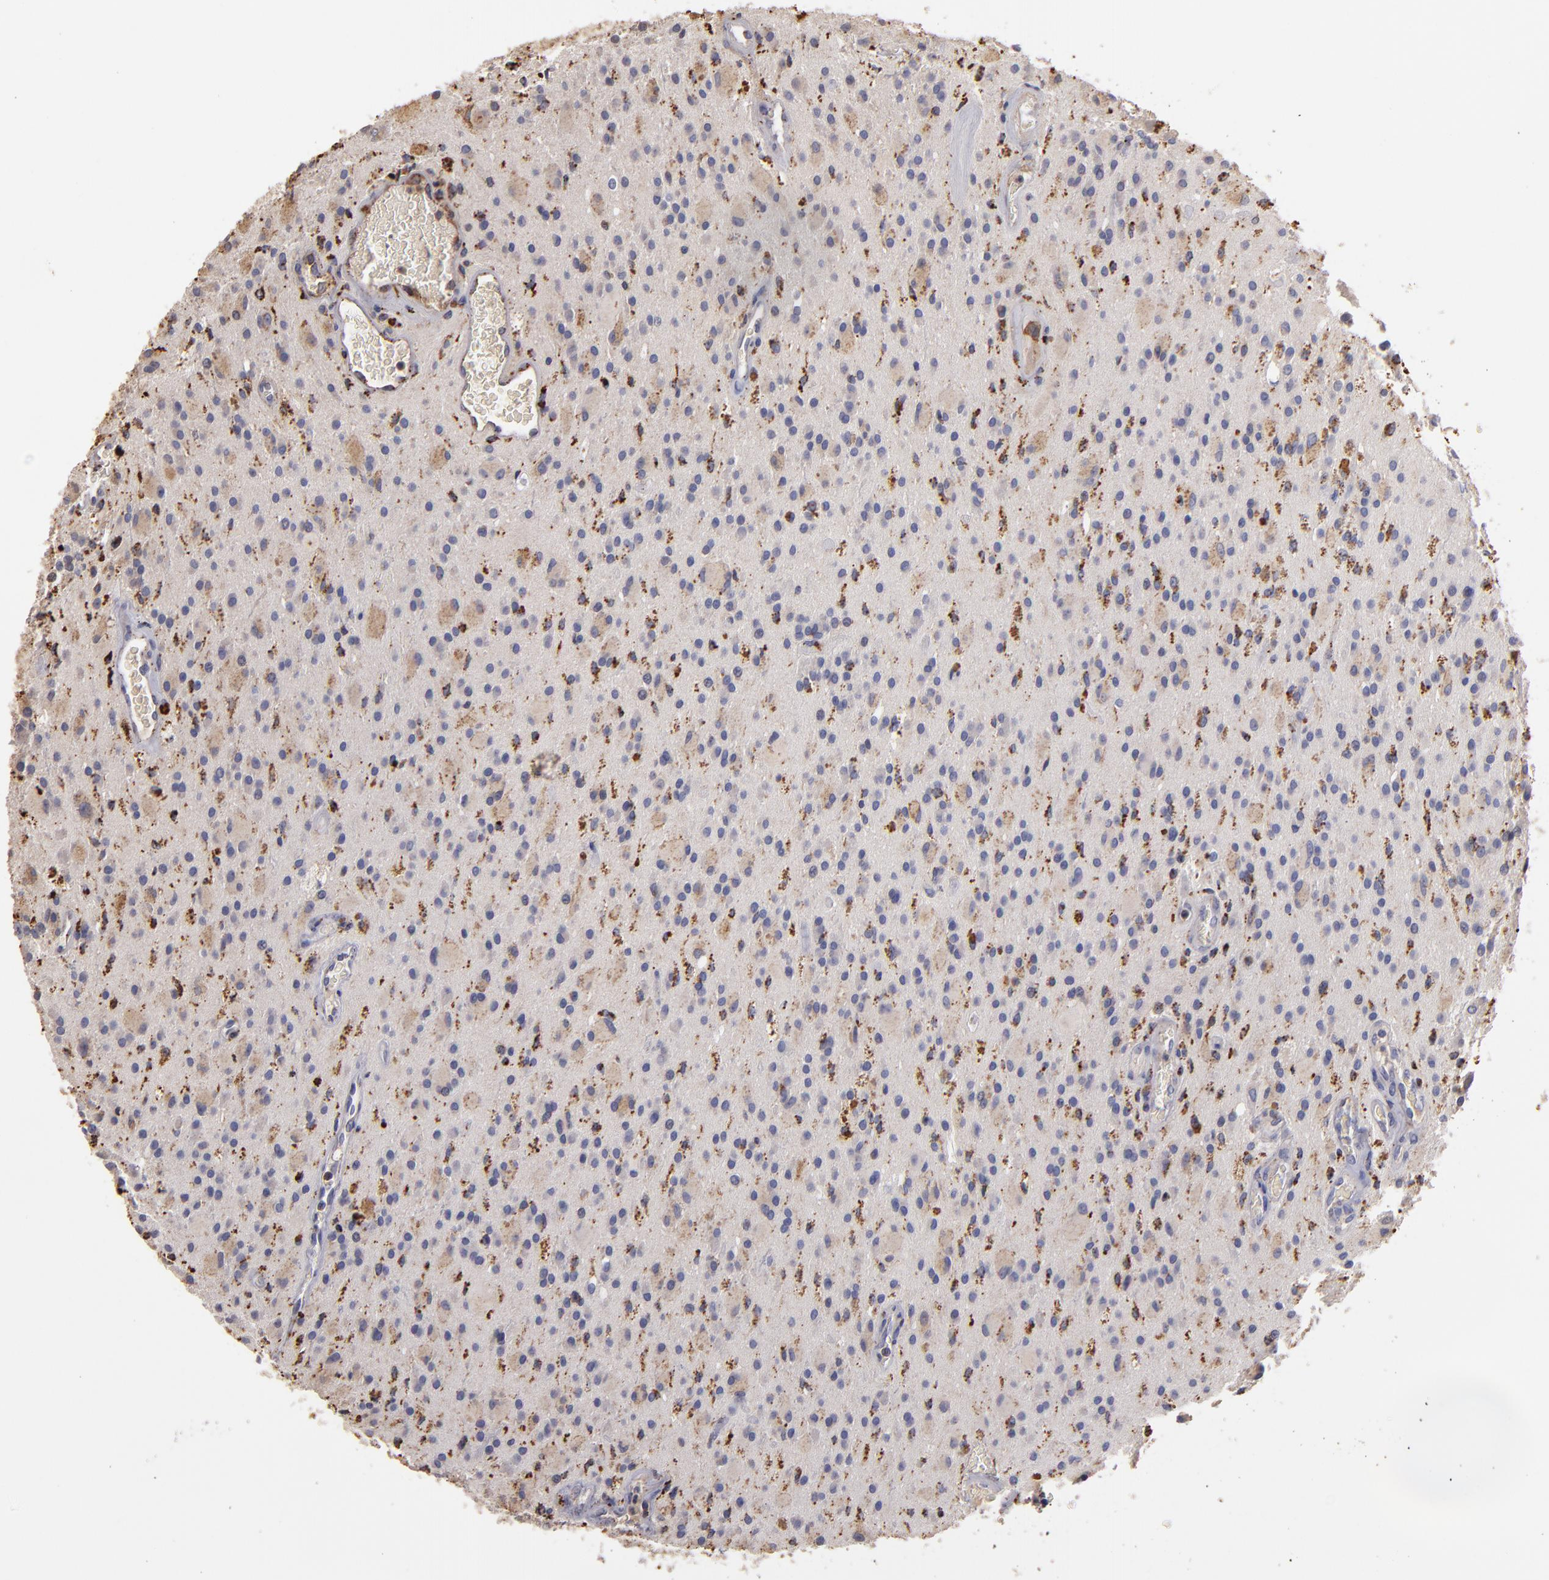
{"staining": {"intensity": "moderate", "quantity": "25%-75%", "location": "cytoplasmic/membranous"}, "tissue": "glioma", "cell_type": "Tumor cells", "image_type": "cancer", "snomed": [{"axis": "morphology", "description": "Glioma, malignant, Low grade"}, {"axis": "topography", "description": "Brain"}], "caption": "Protein staining displays moderate cytoplasmic/membranous positivity in about 25%-75% of tumor cells in malignant glioma (low-grade).", "gene": "TRAF1", "patient": {"sex": "male", "age": 58}}